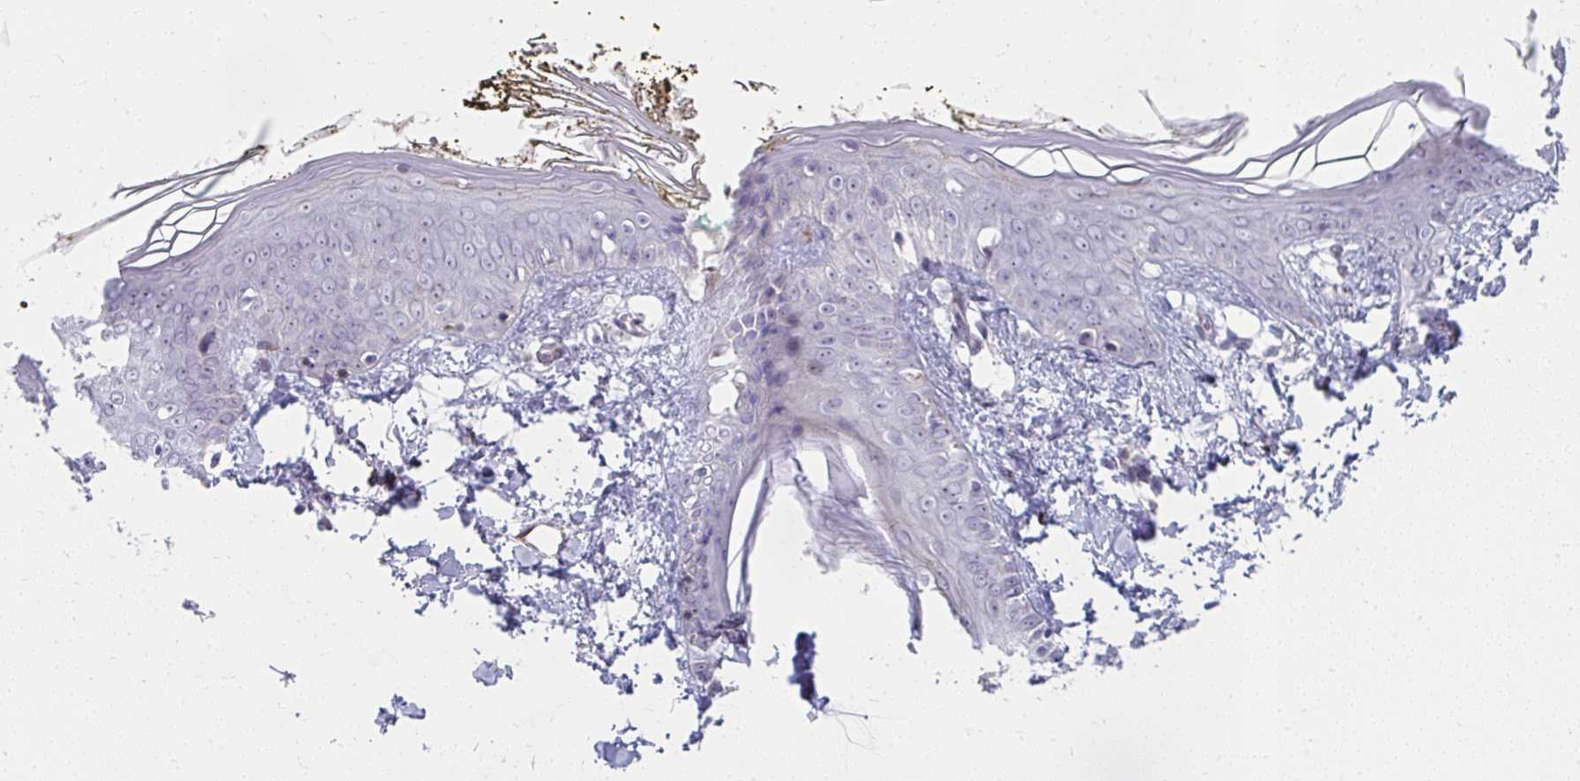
{"staining": {"intensity": "negative", "quantity": "none", "location": "none"}, "tissue": "skin", "cell_type": "Fibroblasts", "image_type": "normal", "snomed": [{"axis": "morphology", "description": "Normal tissue, NOS"}, {"axis": "topography", "description": "Skin"}], "caption": "Human skin stained for a protein using immunohistochemistry shows no positivity in fibroblasts.", "gene": "MUS81", "patient": {"sex": "female", "age": 34}}